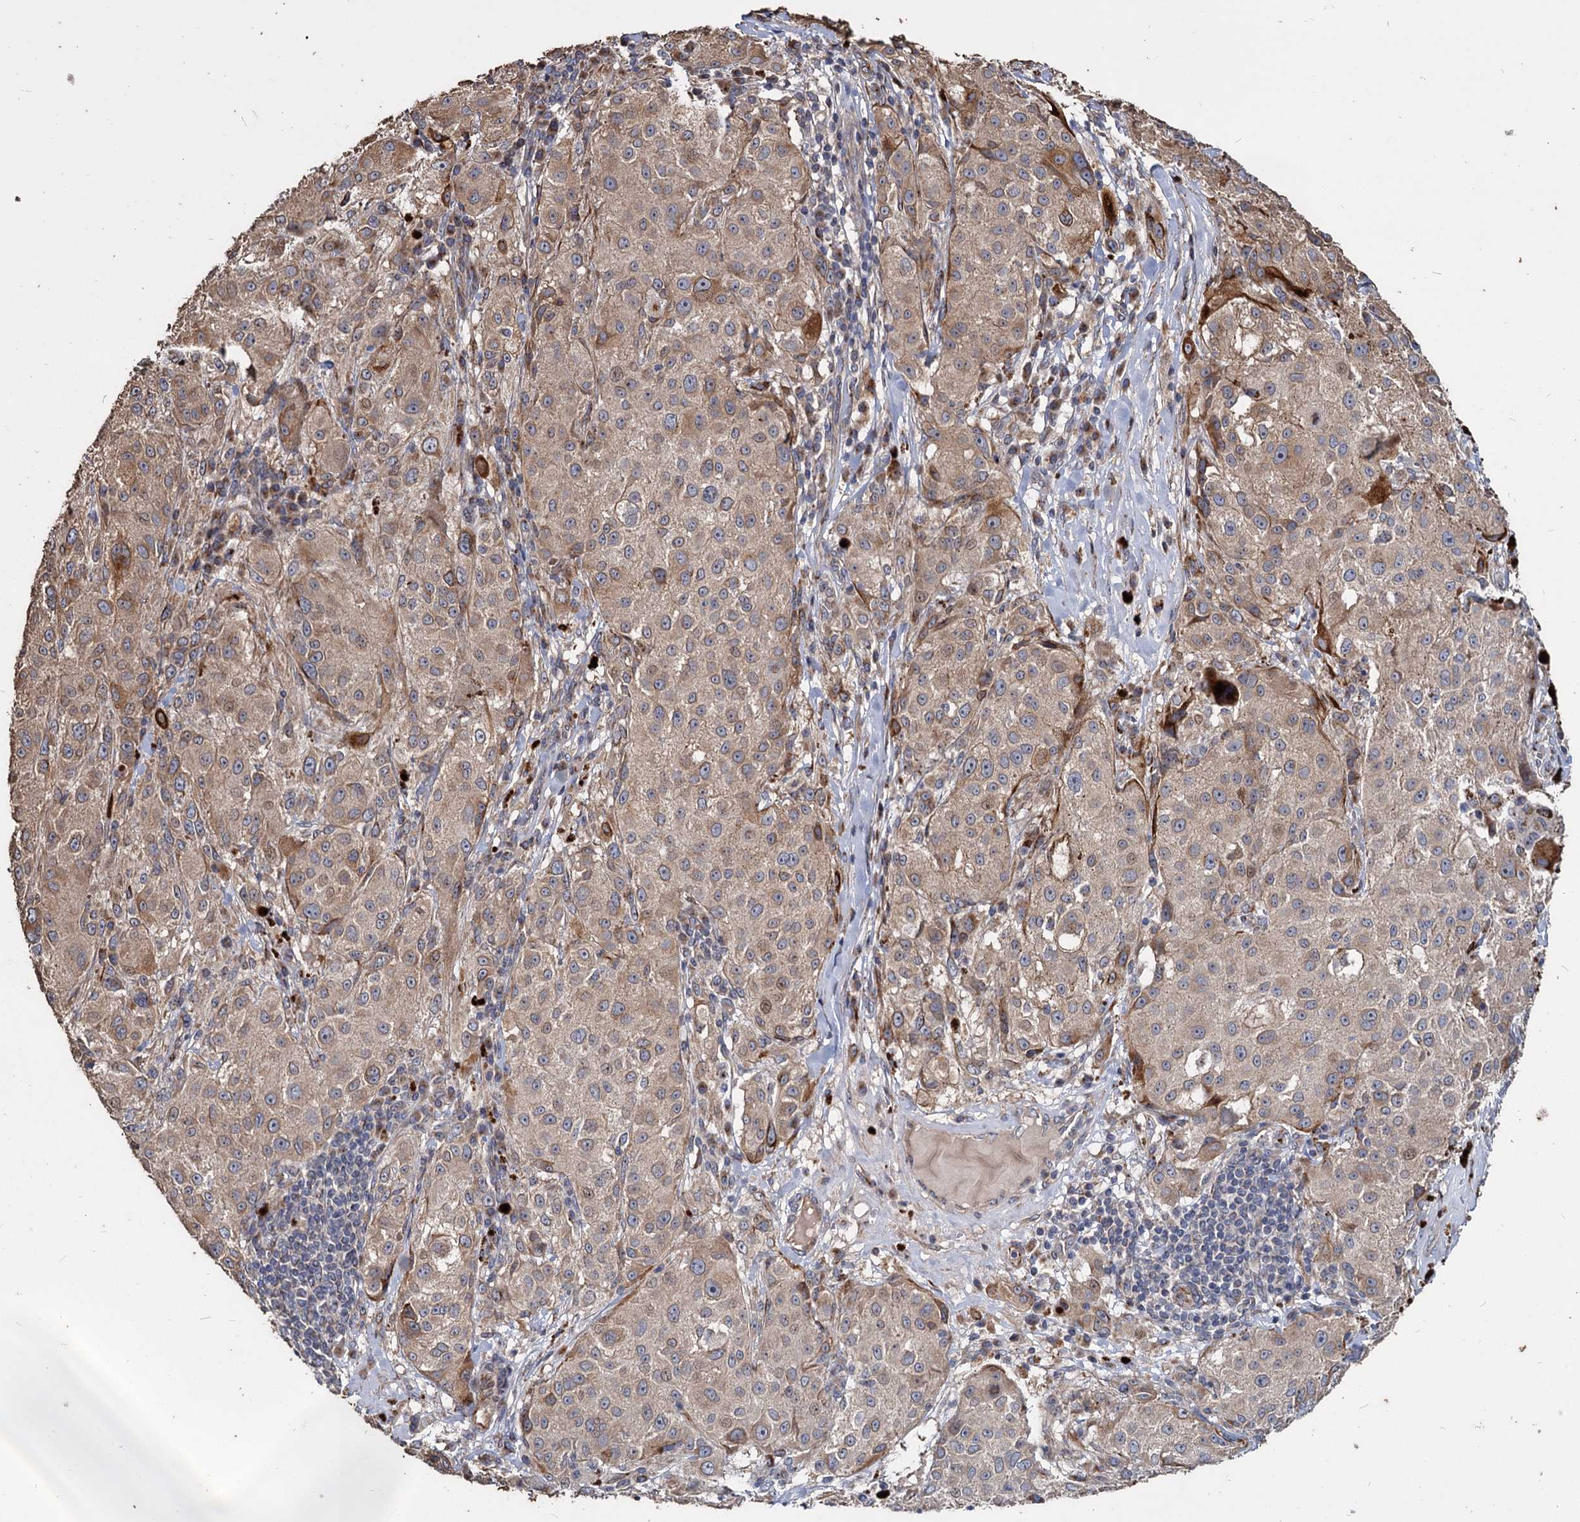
{"staining": {"intensity": "moderate", "quantity": "<25%", "location": "cytoplasmic/membranous"}, "tissue": "melanoma", "cell_type": "Tumor cells", "image_type": "cancer", "snomed": [{"axis": "morphology", "description": "Necrosis, NOS"}, {"axis": "morphology", "description": "Malignant melanoma, NOS"}, {"axis": "topography", "description": "Skin"}], "caption": "Human malignant melanoma stained for a protein (brown) demonstrates moderate cytoplasmic/membranous positive expression in approximately <25% of tumor cells.", "gene": "DEPDC4", "patient": {"sex": "female", "age": 87}}